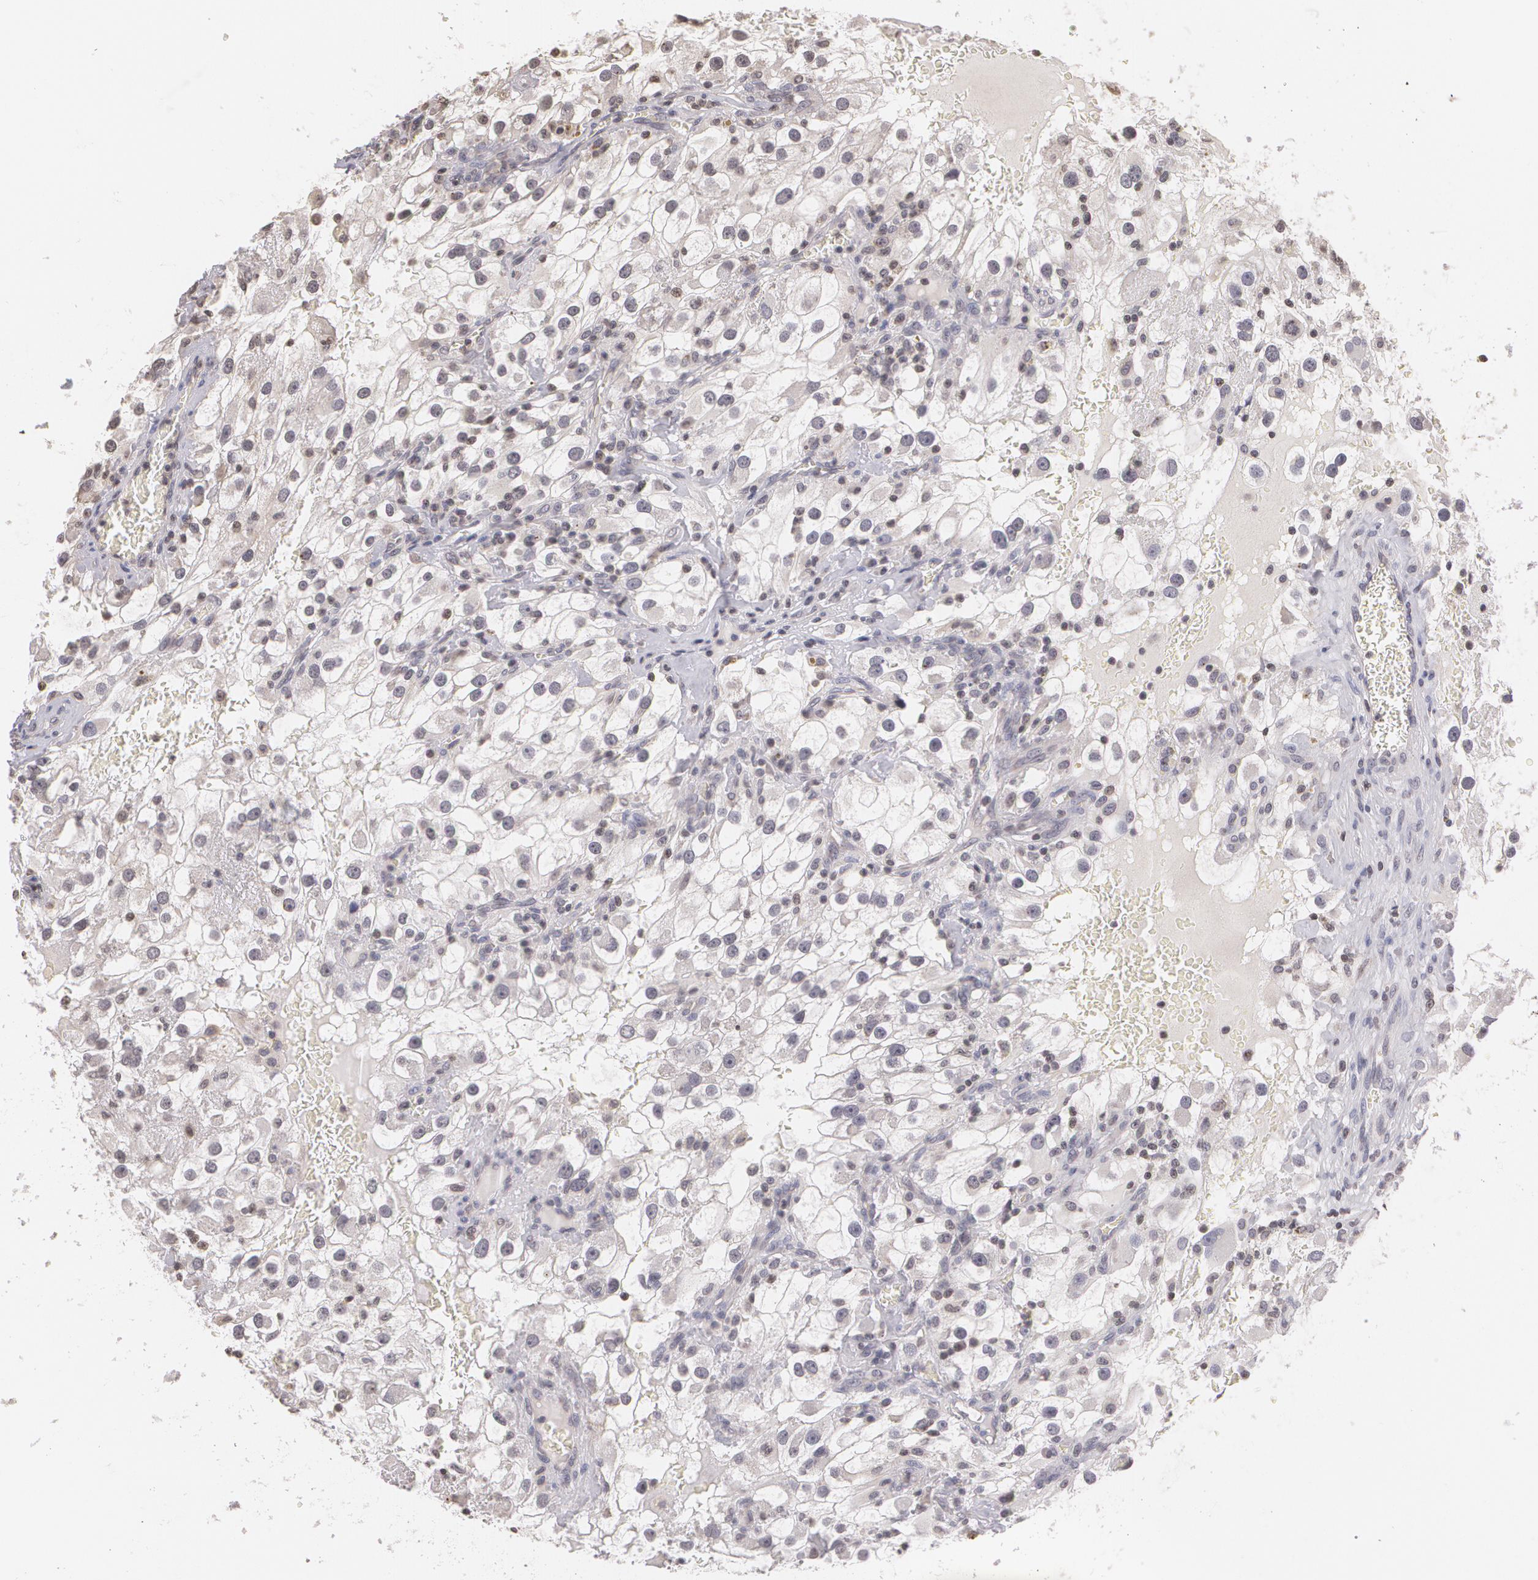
{"staining": {"intensity": "negative", "quantity": "none", "location": "none"}, "tissue": "renal cancer", "cell_type": "Tumor cells", "image_type": "cancer", "snomed": [{"axis": "morphology", "description": "Adenocarcinoma, NOS"}, {"axis": "topography", "description": "Kidney"}], "caption": "Histopathology image shows no significant protein staining in tumor cells of renal adenocarcinoma.", "gene": "THRB", "patient": {"sex": "female", "age": 52}}